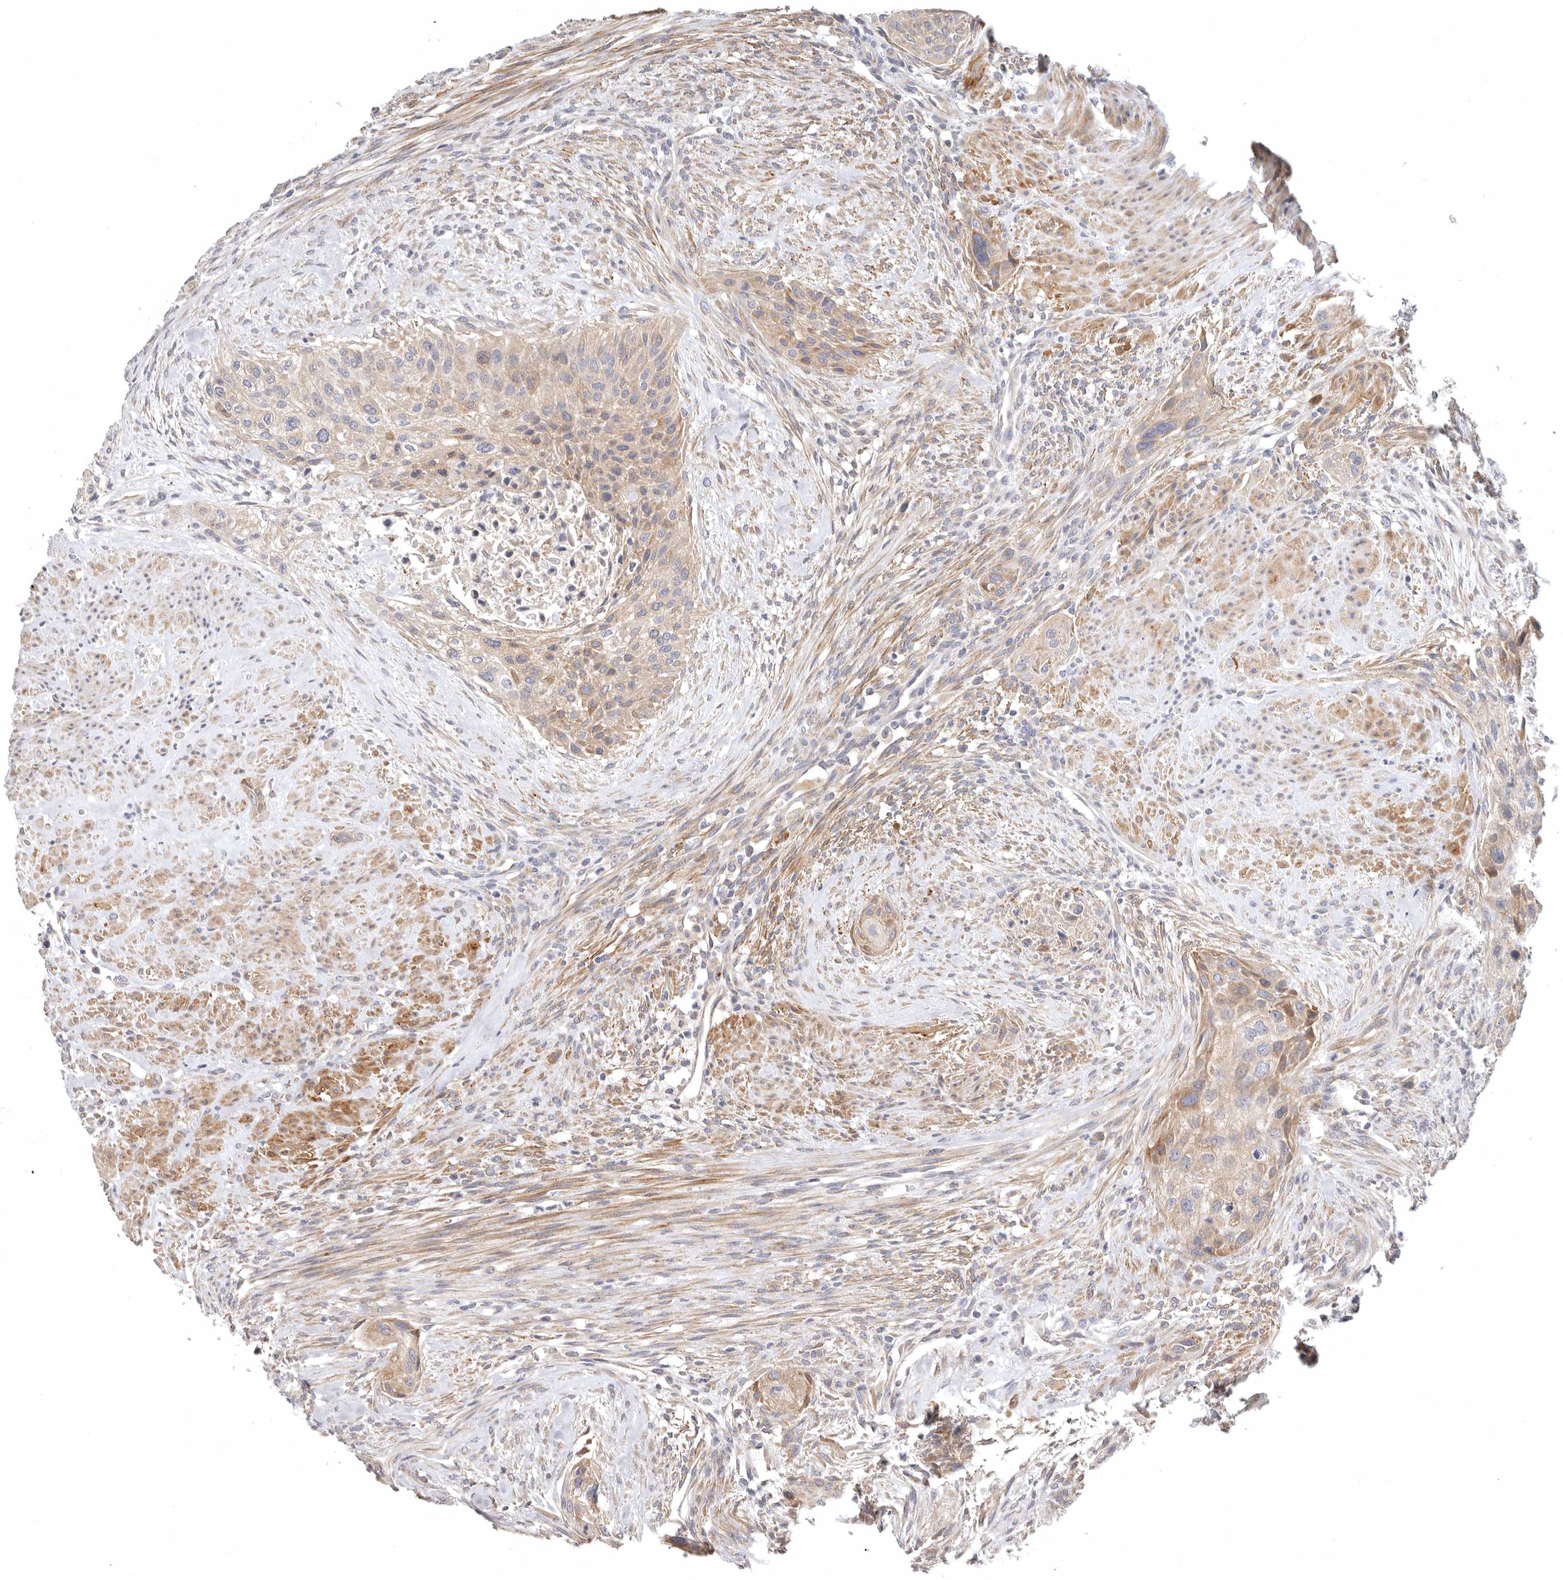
{"staining": {"intensity": "moderate", "quantity": "<25%", "location": "cytoplasmic/membranous"}, "tissue": "urothelial cancer", "cell_type": "Tumor cells", "image_type": "cancer", "snomed": [{"axis": "morphology", "description": "Urothelial carcinoma, High grade"}, {"axis": "topography", "description": "Urinary bladder"}], "caption": "The photomicrograph shows staining of urothelial cancer, revealing moderate cytoplasmic/membranous protein staining (brown color) within tumor cells.", "gene": "TFB2M", "patient": {"sex": "male", "age": 35}}